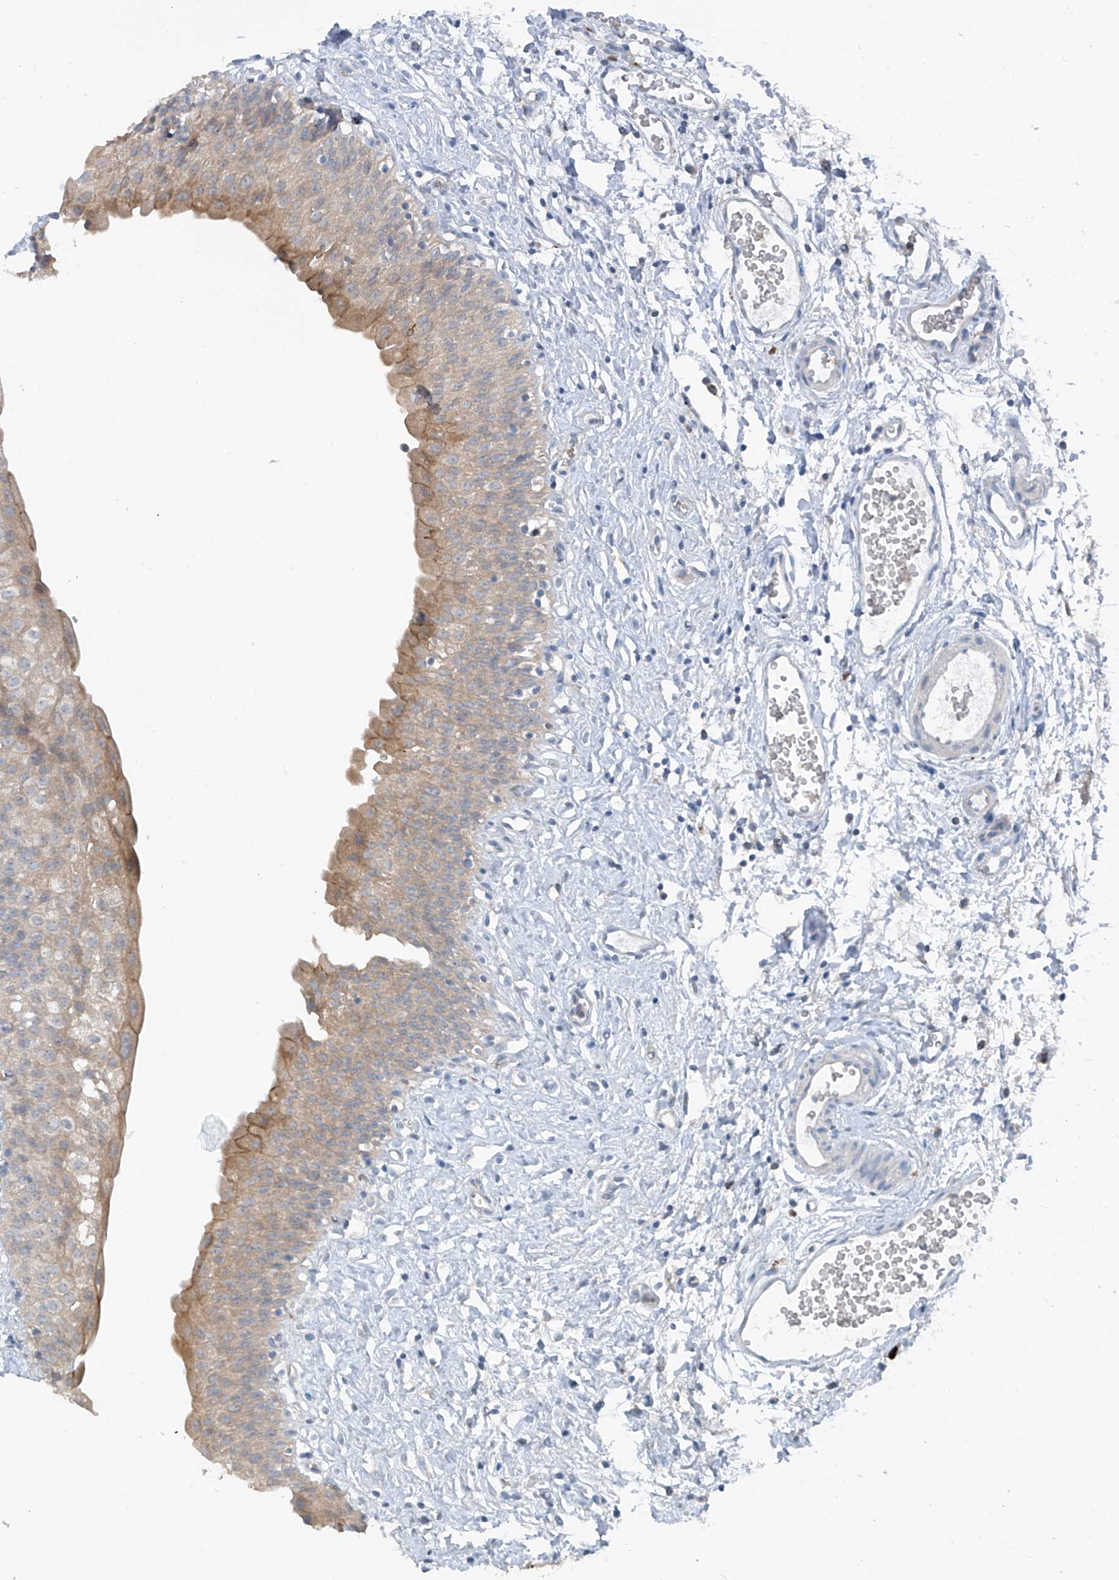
{"staining": {"intensity": "moderate", "quantity": "25%-75%", "location": "cytoplasmic/membranous"}, "tissue": "urinary bladder", "cell_type": "Urothelial cells", "image_type": "normal", "snomed": [{"axis": "morphology", "description": "Normal tissue, NOS"}, {"axis": "topography", "description": "Urinary bladder"}], "caption": "Immunohistochemical staining of unremarkable human urinary bladder reveals medium levels of moderate cytoplasmic/membranous expression in about 25%-75% of urothelial cells.", "gene": "SLC12A6", "patient": {"sex": "male", "age": 51}}